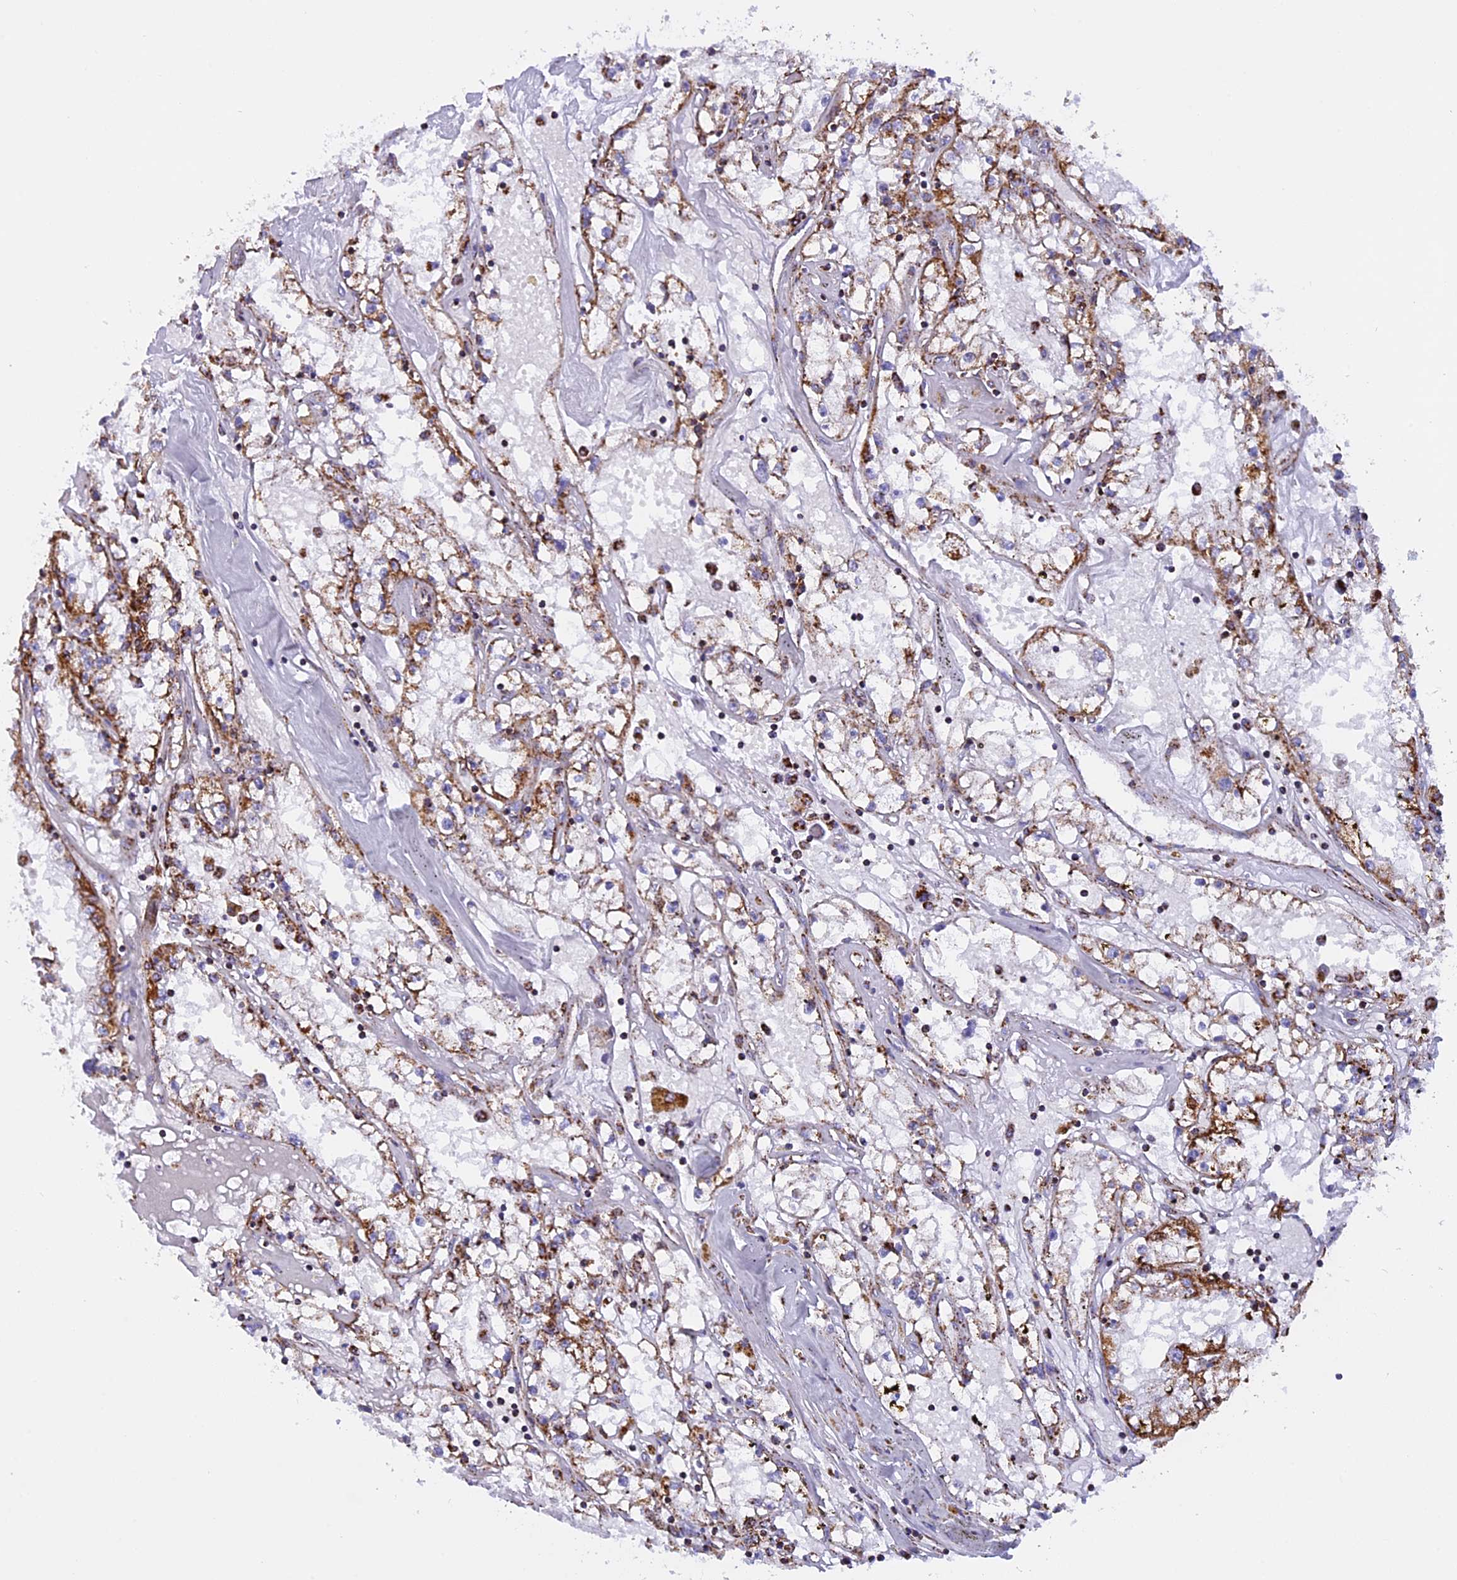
{"staining": {"intensity": "moderate", "quantity": ">75%", "location": "cytoplasmic/membranous"}, "tissue": "renal cancer", "cell_type": "Tumor cells", "image_type": "cancer", "snomed": [{"axis": "morphology", "description": "Adenocarcinoma, NOS"}, {"axis": "topography", "description": "Kidney"}], "caption": "Immunohistochemical staining of human renal cancer (adenocarcinoma) demonstrates medium levels of moderate cytoplasmic/membranous staining in about >75% of tumor cells.", "gene": "KCNG1", "patient": {"sex": "male", "age": 56}}